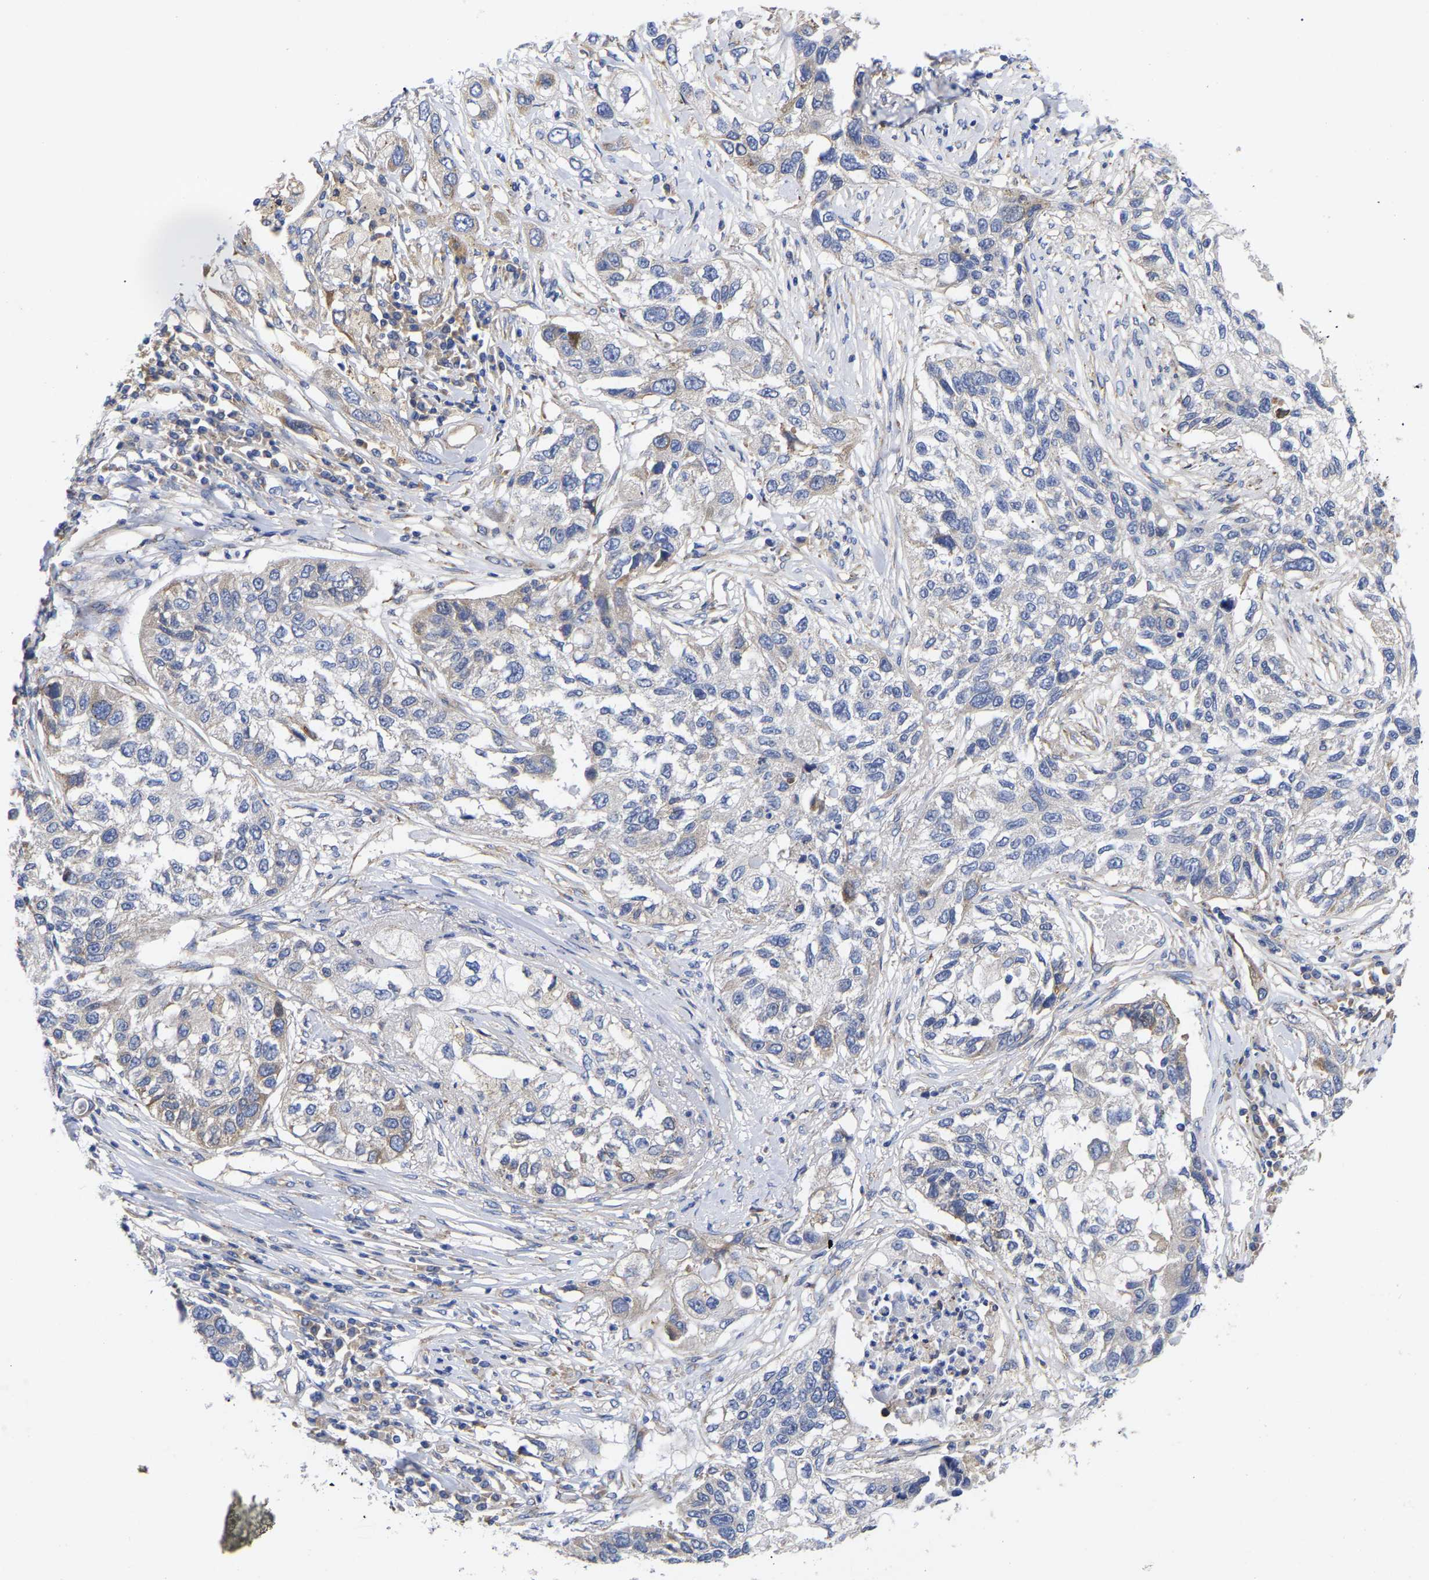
{"staining": {"intensity": "weak", "quantity": "<25%", "location": "cytoplasmic/membranous"}, "tissue": "lung cancer", "cell_type": "Tumor cells", "image_type": "cancer", "snomed": [{"axis": "morphology", "description": "Squamous cell carcinoma, NOS"}, {"axis": "topography", "description": "Lung"}], "caption": "Lung squamous cell carcinoma was stained to show a protein in brown. There is no significant positivity in tumor cells.", "gene": "CFAP298", "patient": {"sex": "male", "age": 71}}